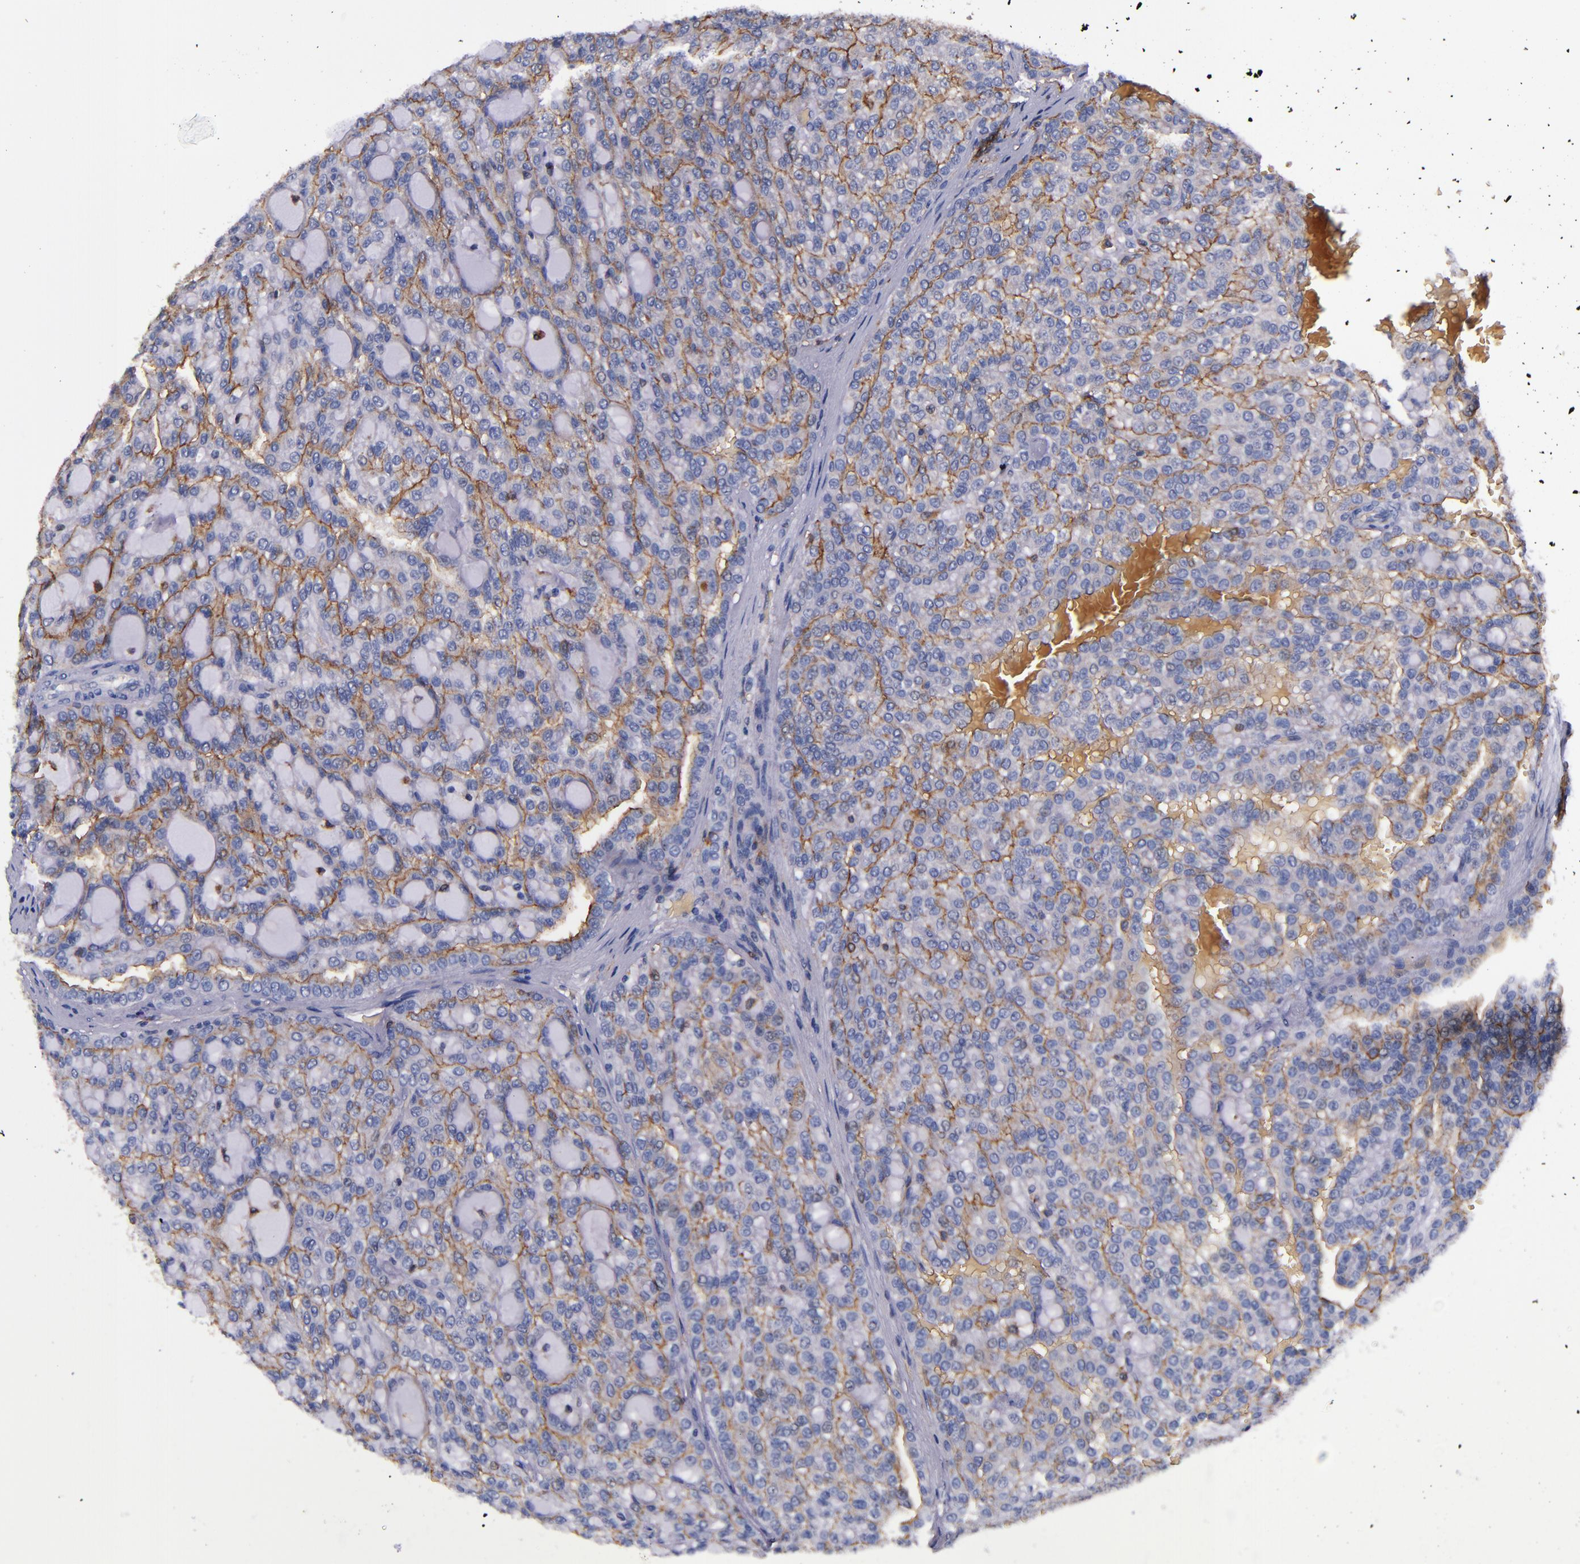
{"staining": {"intensity": "moderate", "quantity": "<25%", "location": "cytoplasmic/membranous"}, "tissue": "renal cancer", "cell_type": "Tumor cells", "image_type": "cancer", "snomed": [{"axis": "morphology", "description": "Adenocarcinoma, NOS"}, {"axis": "topography", "description": "Kidney"}], "caption": "Adenocarcinoma (renal) tissue displays moderate cytoplasmic/membranous expression in approximately <25% of tumor cells", "gene": "SIRPA", "patient": {"sex": "male", "age": 63}}